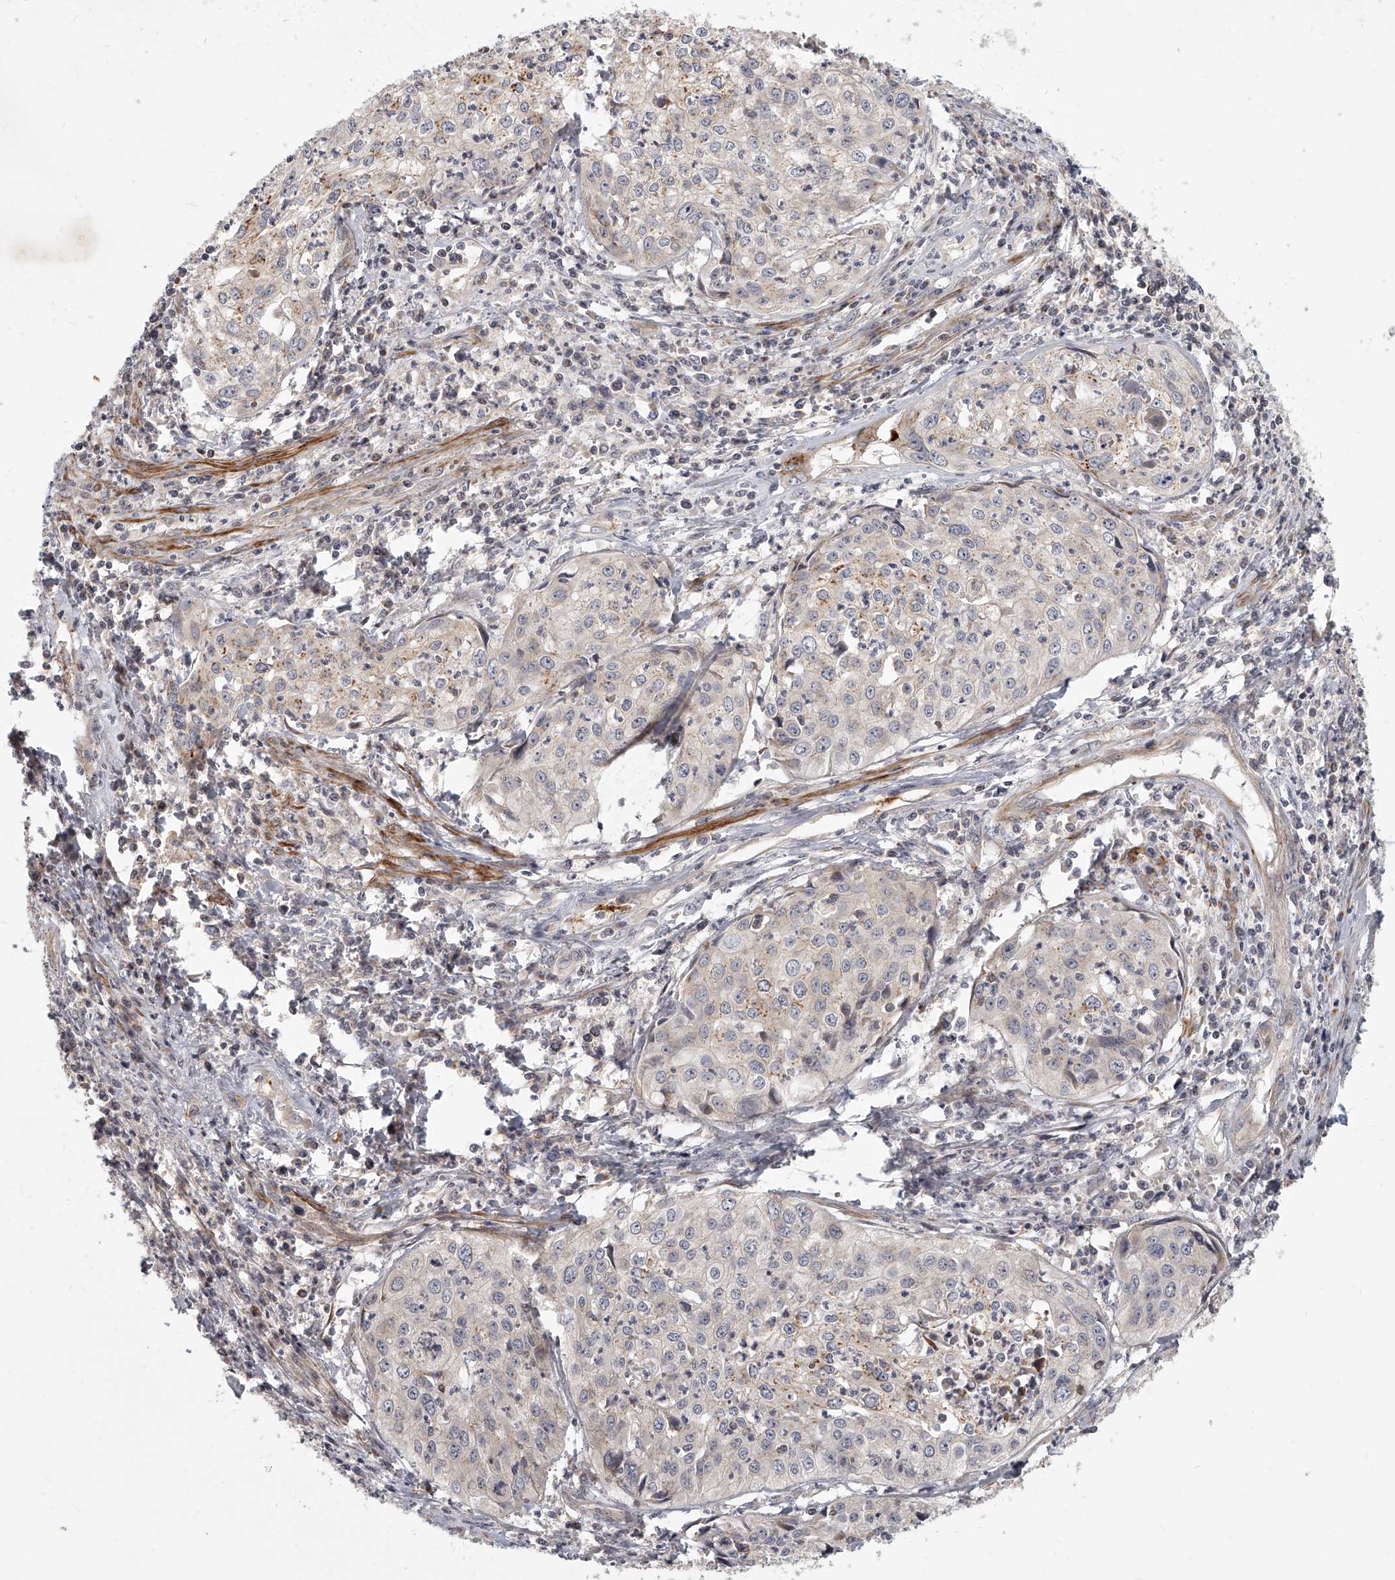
{"staining": {"intensity": "moderate", "quantity": "<25%", "location": "cytoplasmic/membranous"}, "tissue": "cervical cancer", "cell_type": "Tumor cells", "image_type": "cancer", "snomed": [{"axis": "morphology", "description": "Squamous cell carcinoma, NOS"}, {"axis": "topography", "description": "Cervix"}], "caption": "Protein staining exhibits moderate cytoplasmic/membranous staining in approximately <25% of tumor cells in cervical squamous cell carcinoma.", "gene": "SLC37A1", "patient": {"sex": "female", "age": 31}}